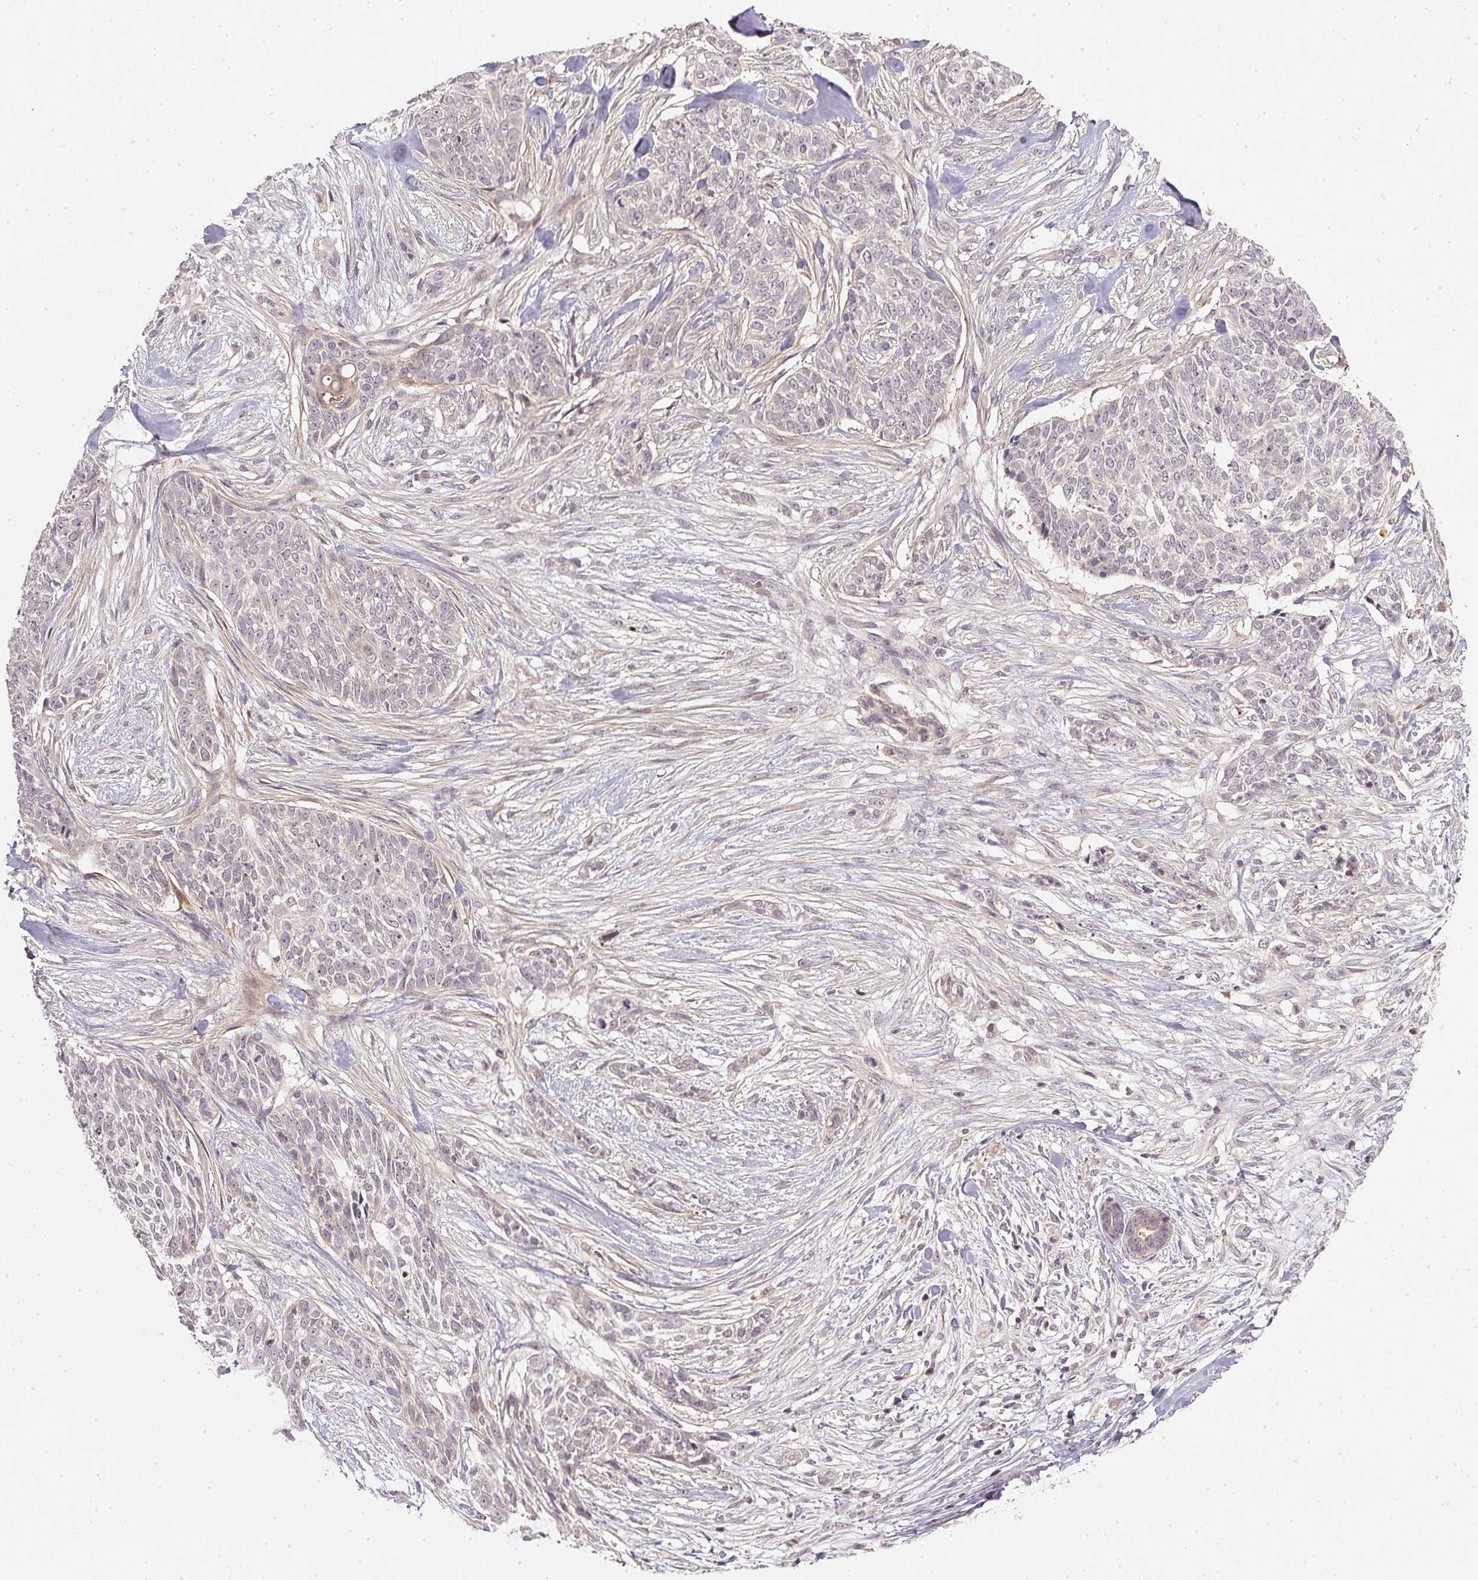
{"staining": {"intensity": "negative", "quantity": "none", "location": "none"}, "tissue": "skin cancer", "cell_type": "Tumor cells", "image_type": "cancer", "snomed": [{"axis": "morphology", "description": "Basal cell carcinoma"}, {"axis": "topography", "description": "Skin"}], "caption": "DAB (3,3'-diaminobenzidine) immunohistochemical staining of human basal cell carcinoma (skin) shows no significant positivity in tumor cells.", "gene": "SERPINE1", "patient": {"sex": "male", "age": 74}}